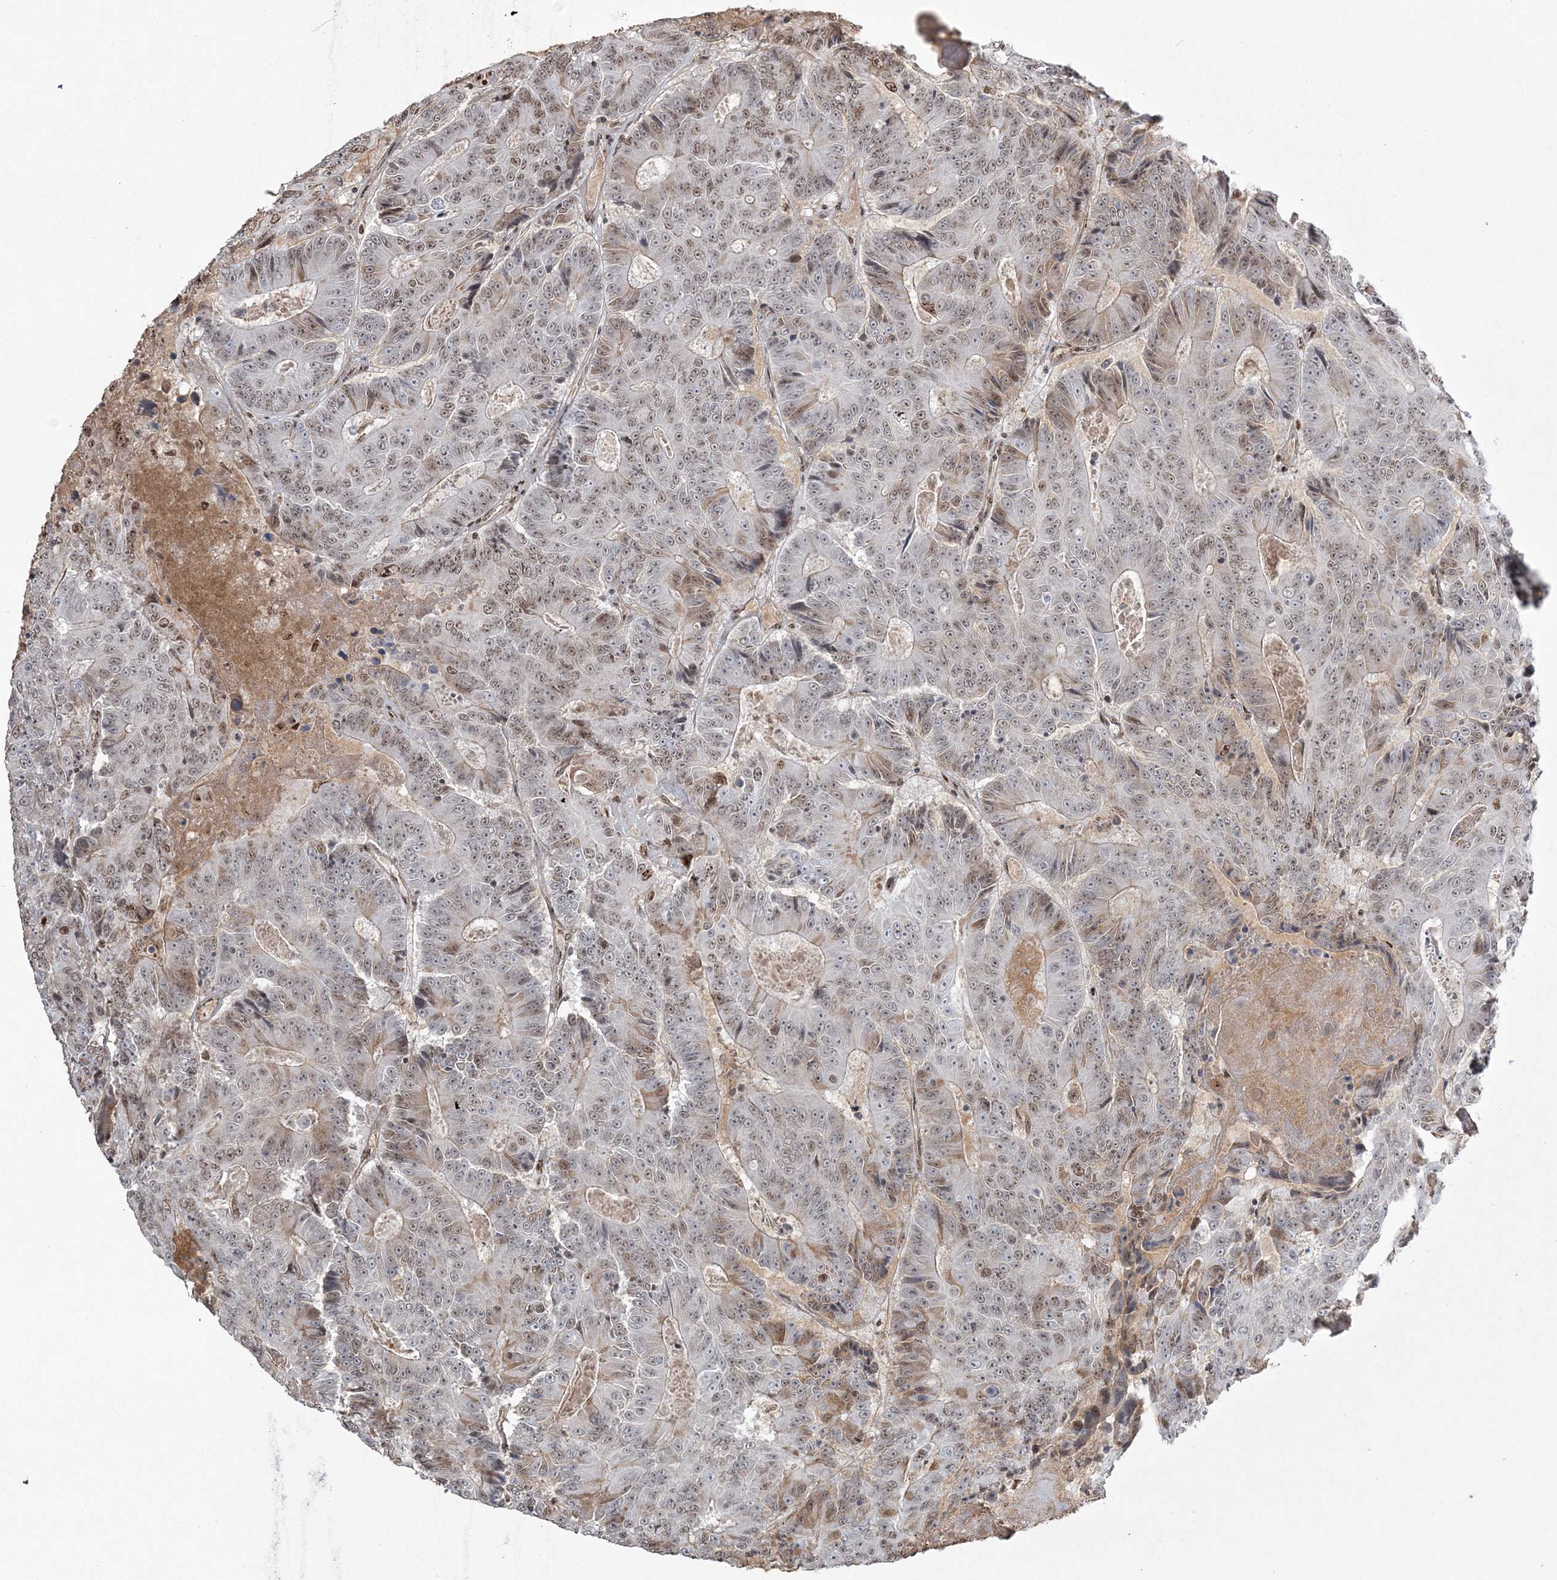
{"staining": {"intensity": "weak", "quantity": "25%-75%", "location": "nuclear"}, "tissue": "colorectal cancer", "cell_type": "Tumor cells", "image_type": "cancer", "snomed": [{"axis": "morphology", "description": "Adenocarcinoma, NOS"}, {"axis": "topography", "description": "Colon"}], "caption": "High-power microscopy captured an immunohistochemistry micrograph of colorectal cancer, revealing weak nuclear expression in about 25%-75% of tumor cells. (IHC, brightfield microscopy, high magnification).", "gene": "RBM17", "patient": {"sex": "male", "age": 83}}